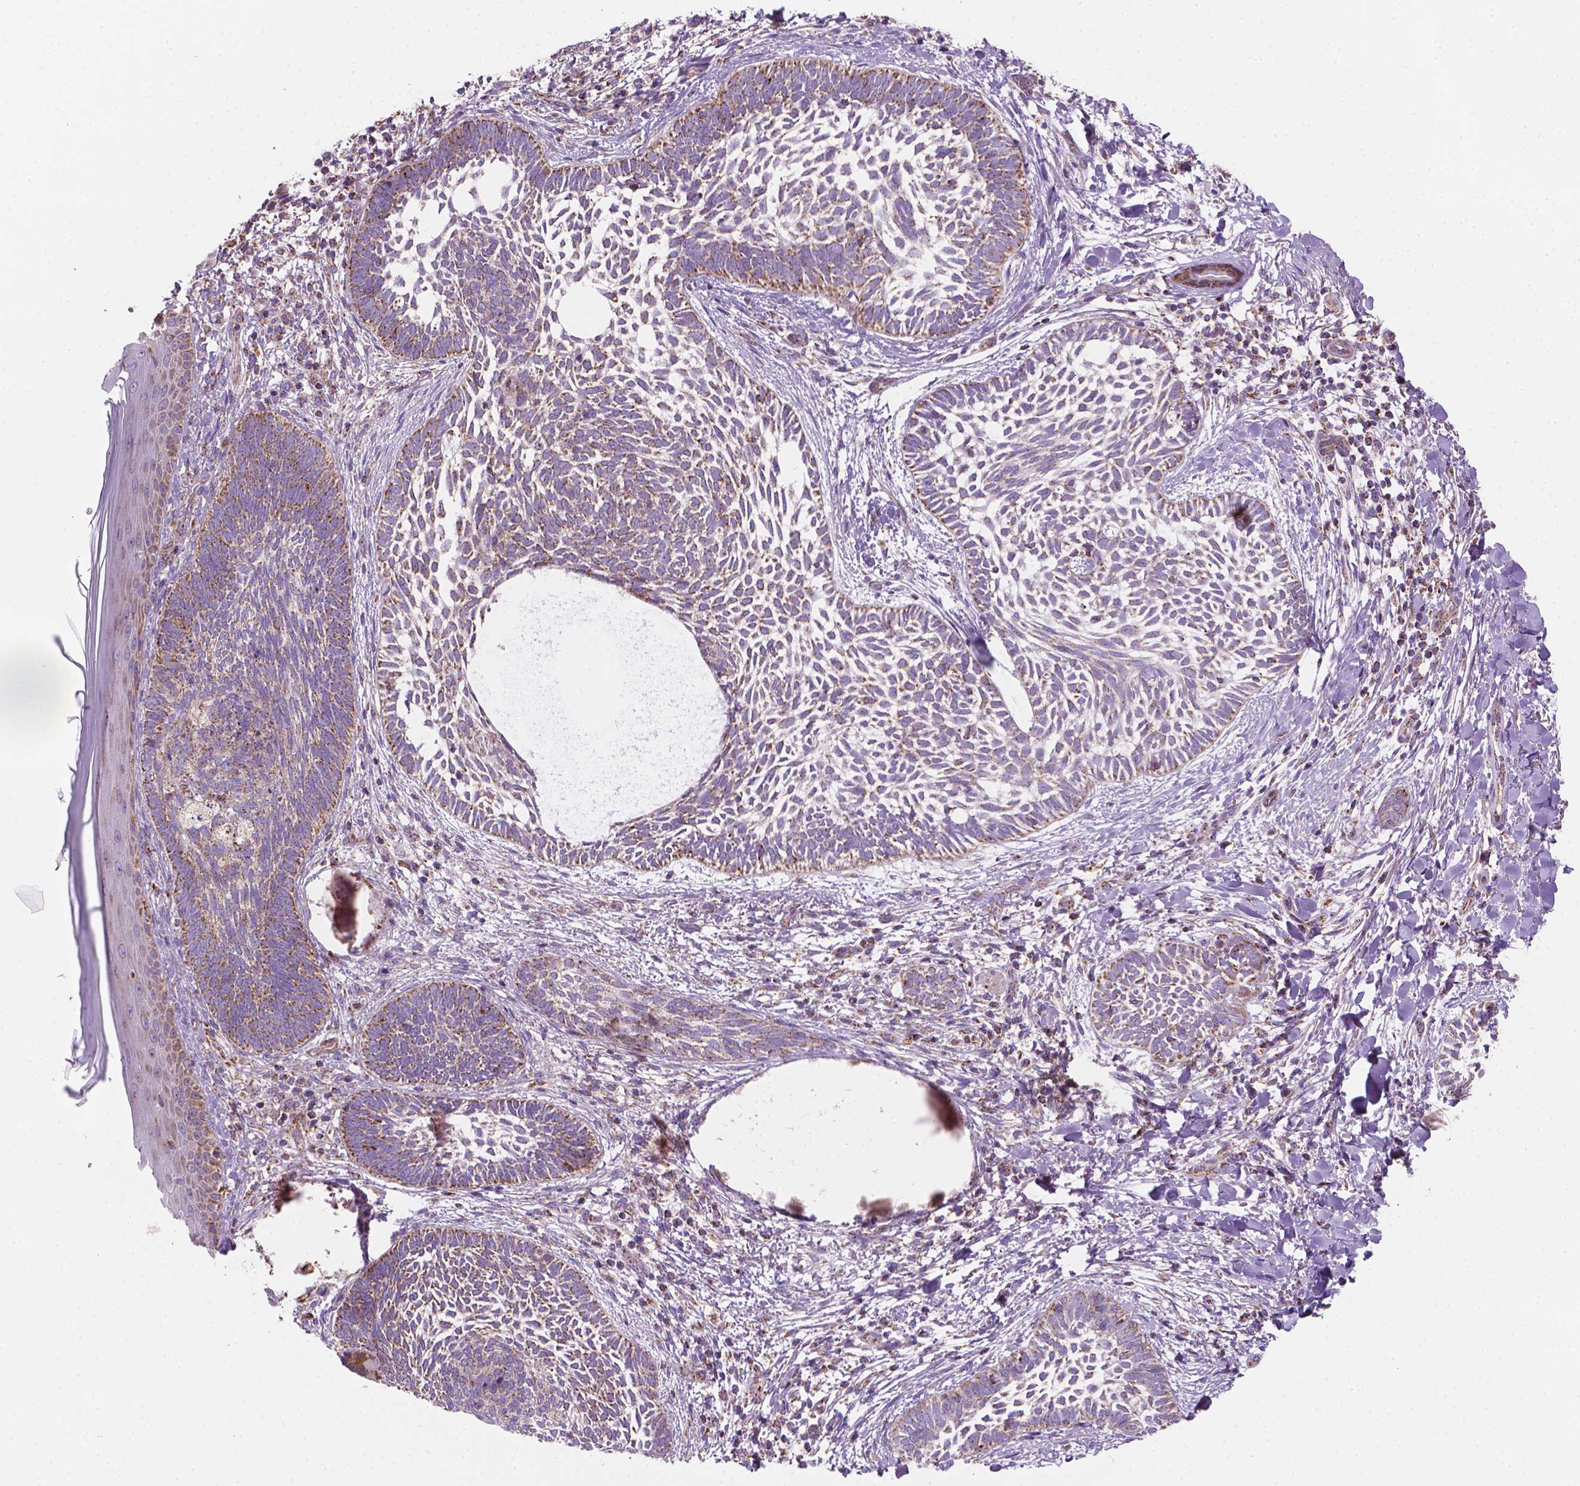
{"staining": {"intensity": "moderate", "quantity": ">75%", "location": "cytoplasmic/membranous"}, "tissue": "skin cancer", "cell_type": "Tumor cells", "image_type": "cancer", "snomed": [{"axis": "morphology", "description": "Normal tissue, NOS"}, {"axis": "morphology", "description": "Basal cell carcinoma"}, {"axis": "topography", "description": "Skin"}], "caption": "Basal cell carcinoma (skin) tissue shows moderate cytoplasmic/membranous expression in approximately >75% of tumor cells, visualized by immunohistochemistry. The staining is performed using DAB (3,3'-diaminobenzidine) brown chromogen to label protein expression. The nuclei are counter-stained blue using hematoxylin.", "gene": "PIBF1", "patient": {"sex": "male", "age": 46}}